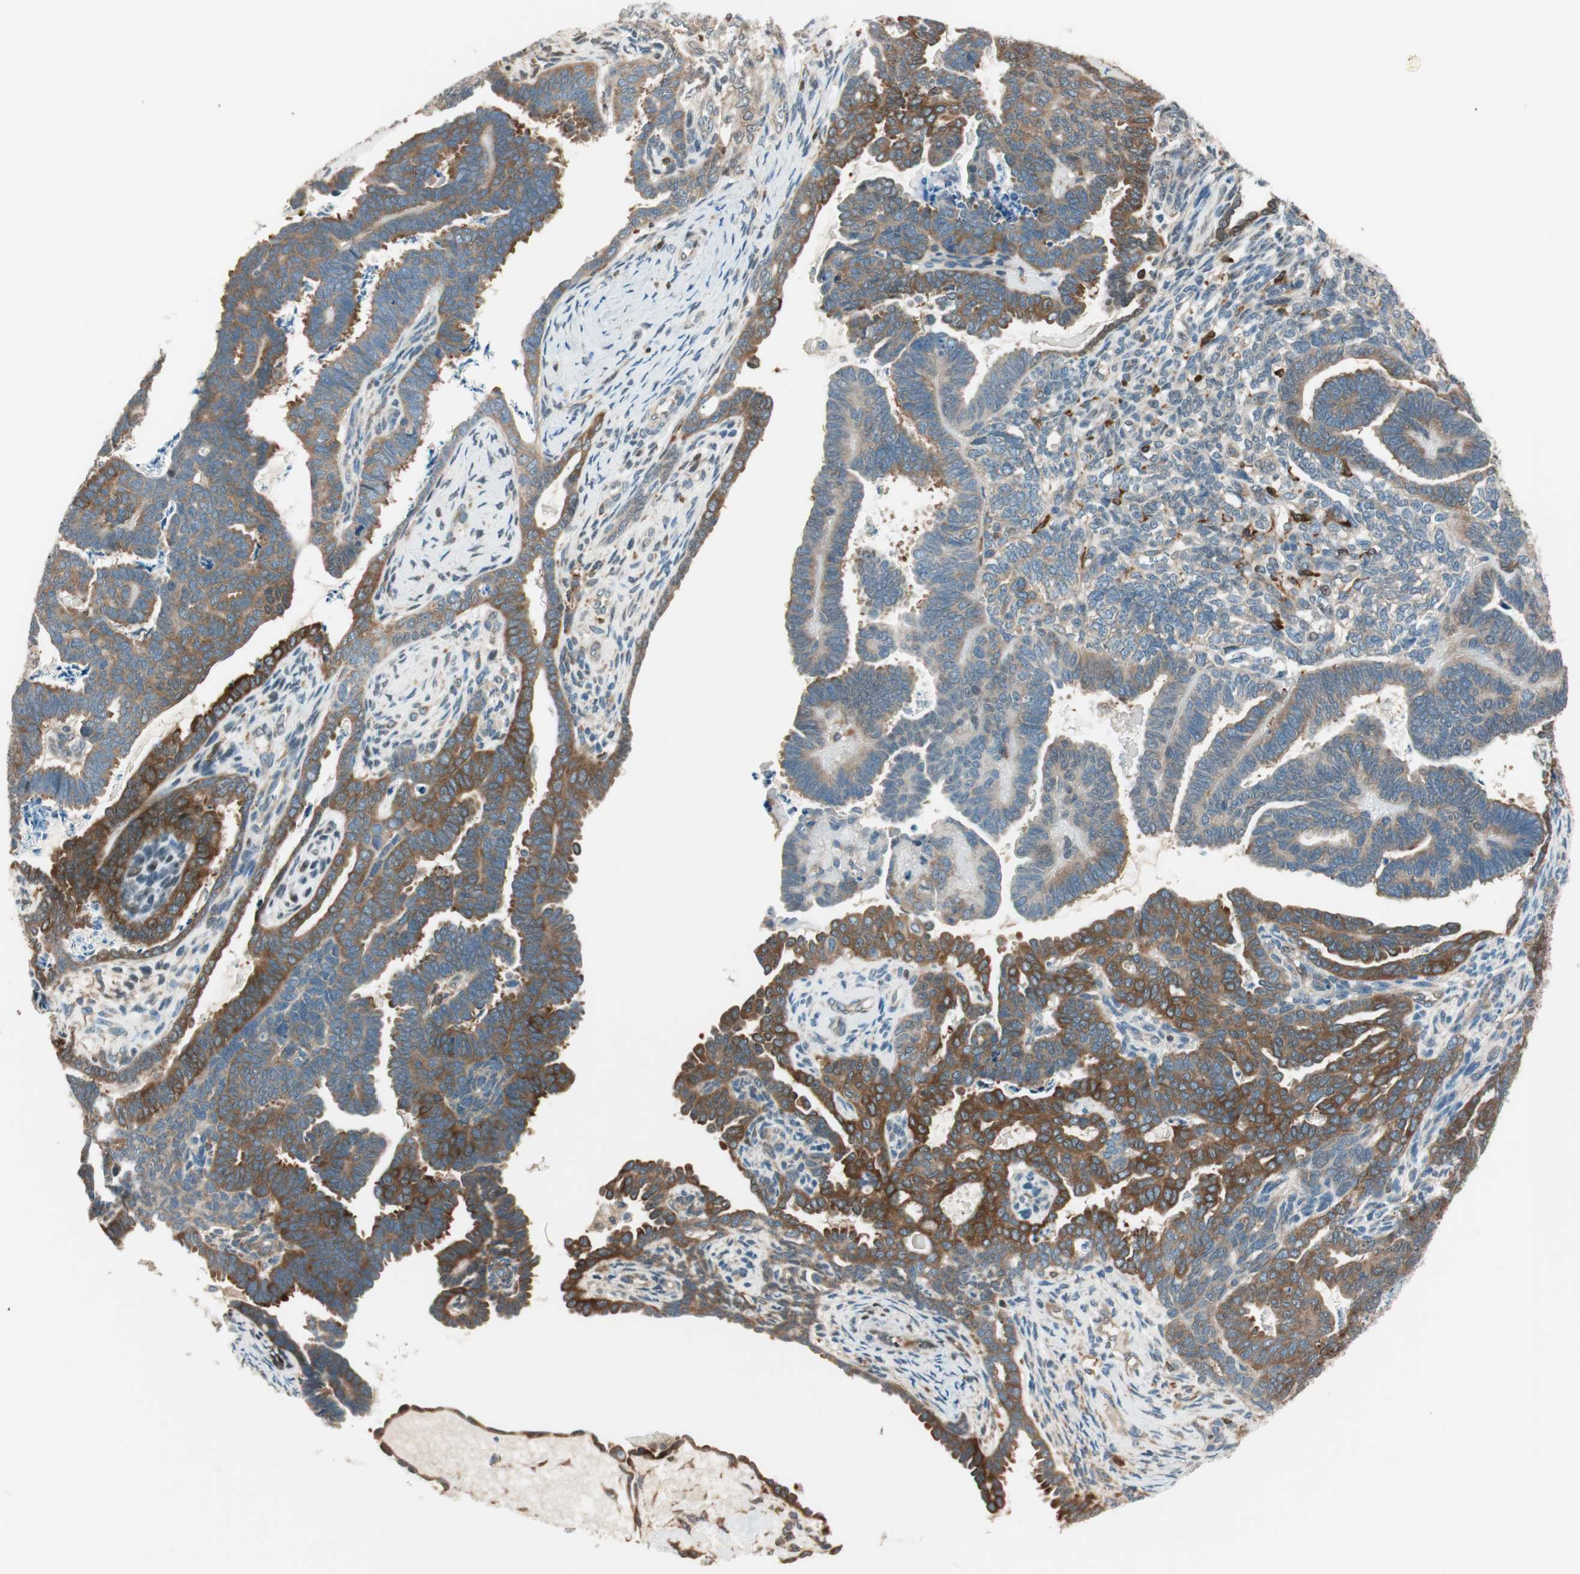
{"staining": {"intensity": "strong", "quantity": "25%-75%", "location": "cytoplasmic/membranous"}, "tissue": "endometrial cancer", "cell_type": "Tumor cells", "image_type": "cancer", "snomed": [{"axis": "morphology", "description": "Neoplasm, malignant, NOS"}, {"axis": "topography", "description": "Endometrium"}], "caption": "A brown stain labels strong cytoplasmic/membranous expression of a protein in endometrial cancer (malignant neoplasm) tumor cells. (DAB = brown stain, brightfield microscopy at high magnification).", "gene": "BIN1", "patient": {"sex": "female", "age": 74}}